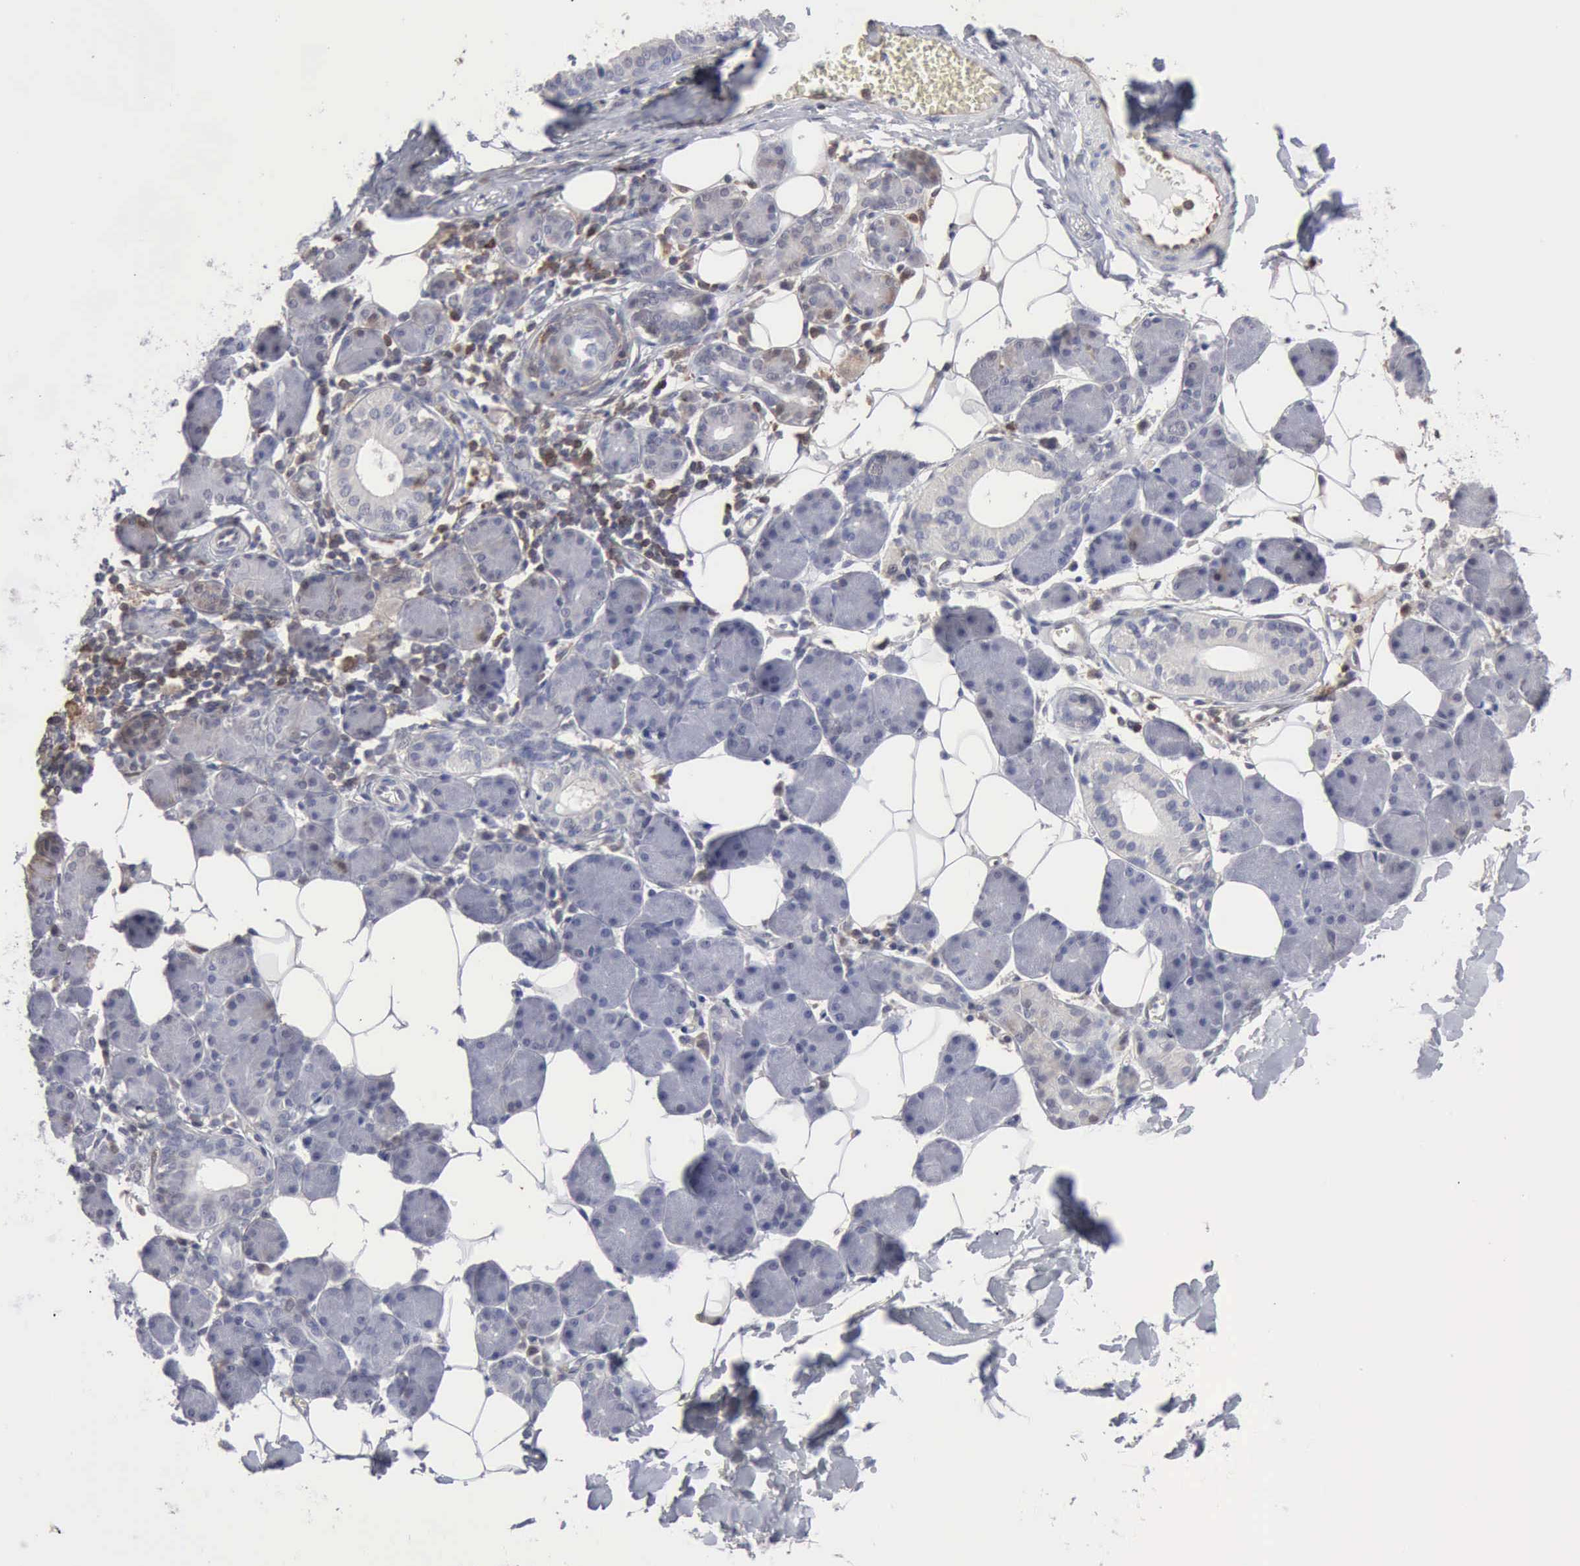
{"staining": {"intensity": "negative", "quantity": "none", "location": "none"}, "tissue": "salivary gland", "cell_type": "Glandular cells", "image_type": "normal", "snomed": [{"axis": "morphology", "description": "Normal tissue, NOS"}, {"axis": "morphology", "description": "Adenoma, NOS"}, {"axis": "topography", "description": "Salivary gland"}], "caption": "Immunohistochemical staining of normal salivary gland shows no significant staining in glandular cells. The staining was performed using DAB (3,3'-diaminobenzidine) to visualize the protein expression in brown, while the nuclei were stained in blue with hematoxylin (Magnification: 20x).", "gene": "STAT1", "patient": {"sex": "female", "age": 32}}